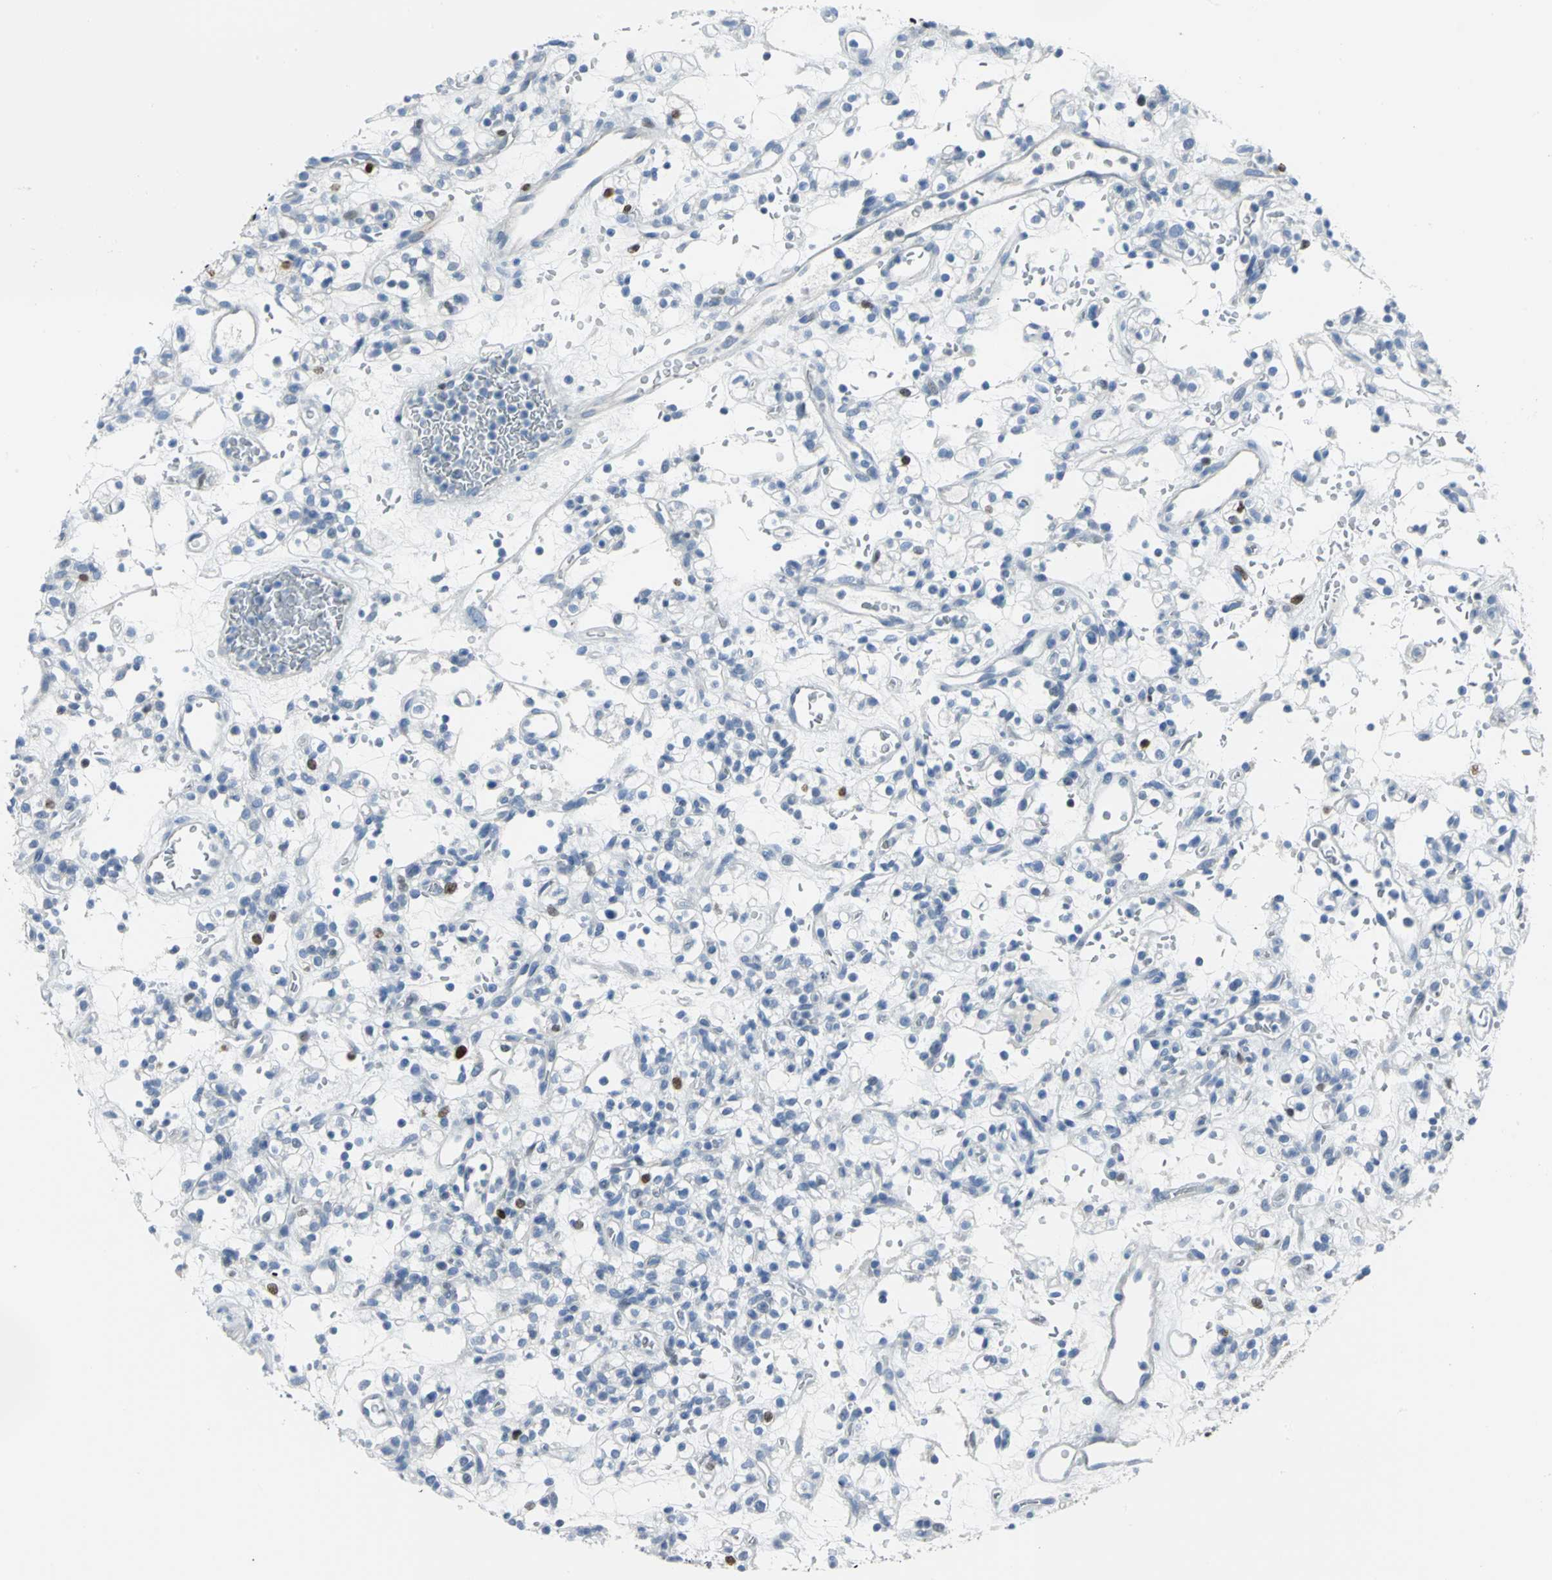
{"staining": {"intensity": "strong", "quantity": "<25%", "location": "nuclear"}, "tissue": "renal cancer", "cell_type": "Tumor cells", "image_type": "cancer", "snomed": [{"axis": "morphology", "description": "Normal tissue, NOS"}, {"axis": "morphology", "description": "Adenocarcinoma, NOS"}, {"axis": "topography", "description": "Kidney"}], "caption": "This is an image of immunohistochemistry staining of adenocarcinoma (renal), which shows strong staining in the nuclear of tumor cells.", "gene": "MCM3", "patient": {"sex": "female", "age": 72}}